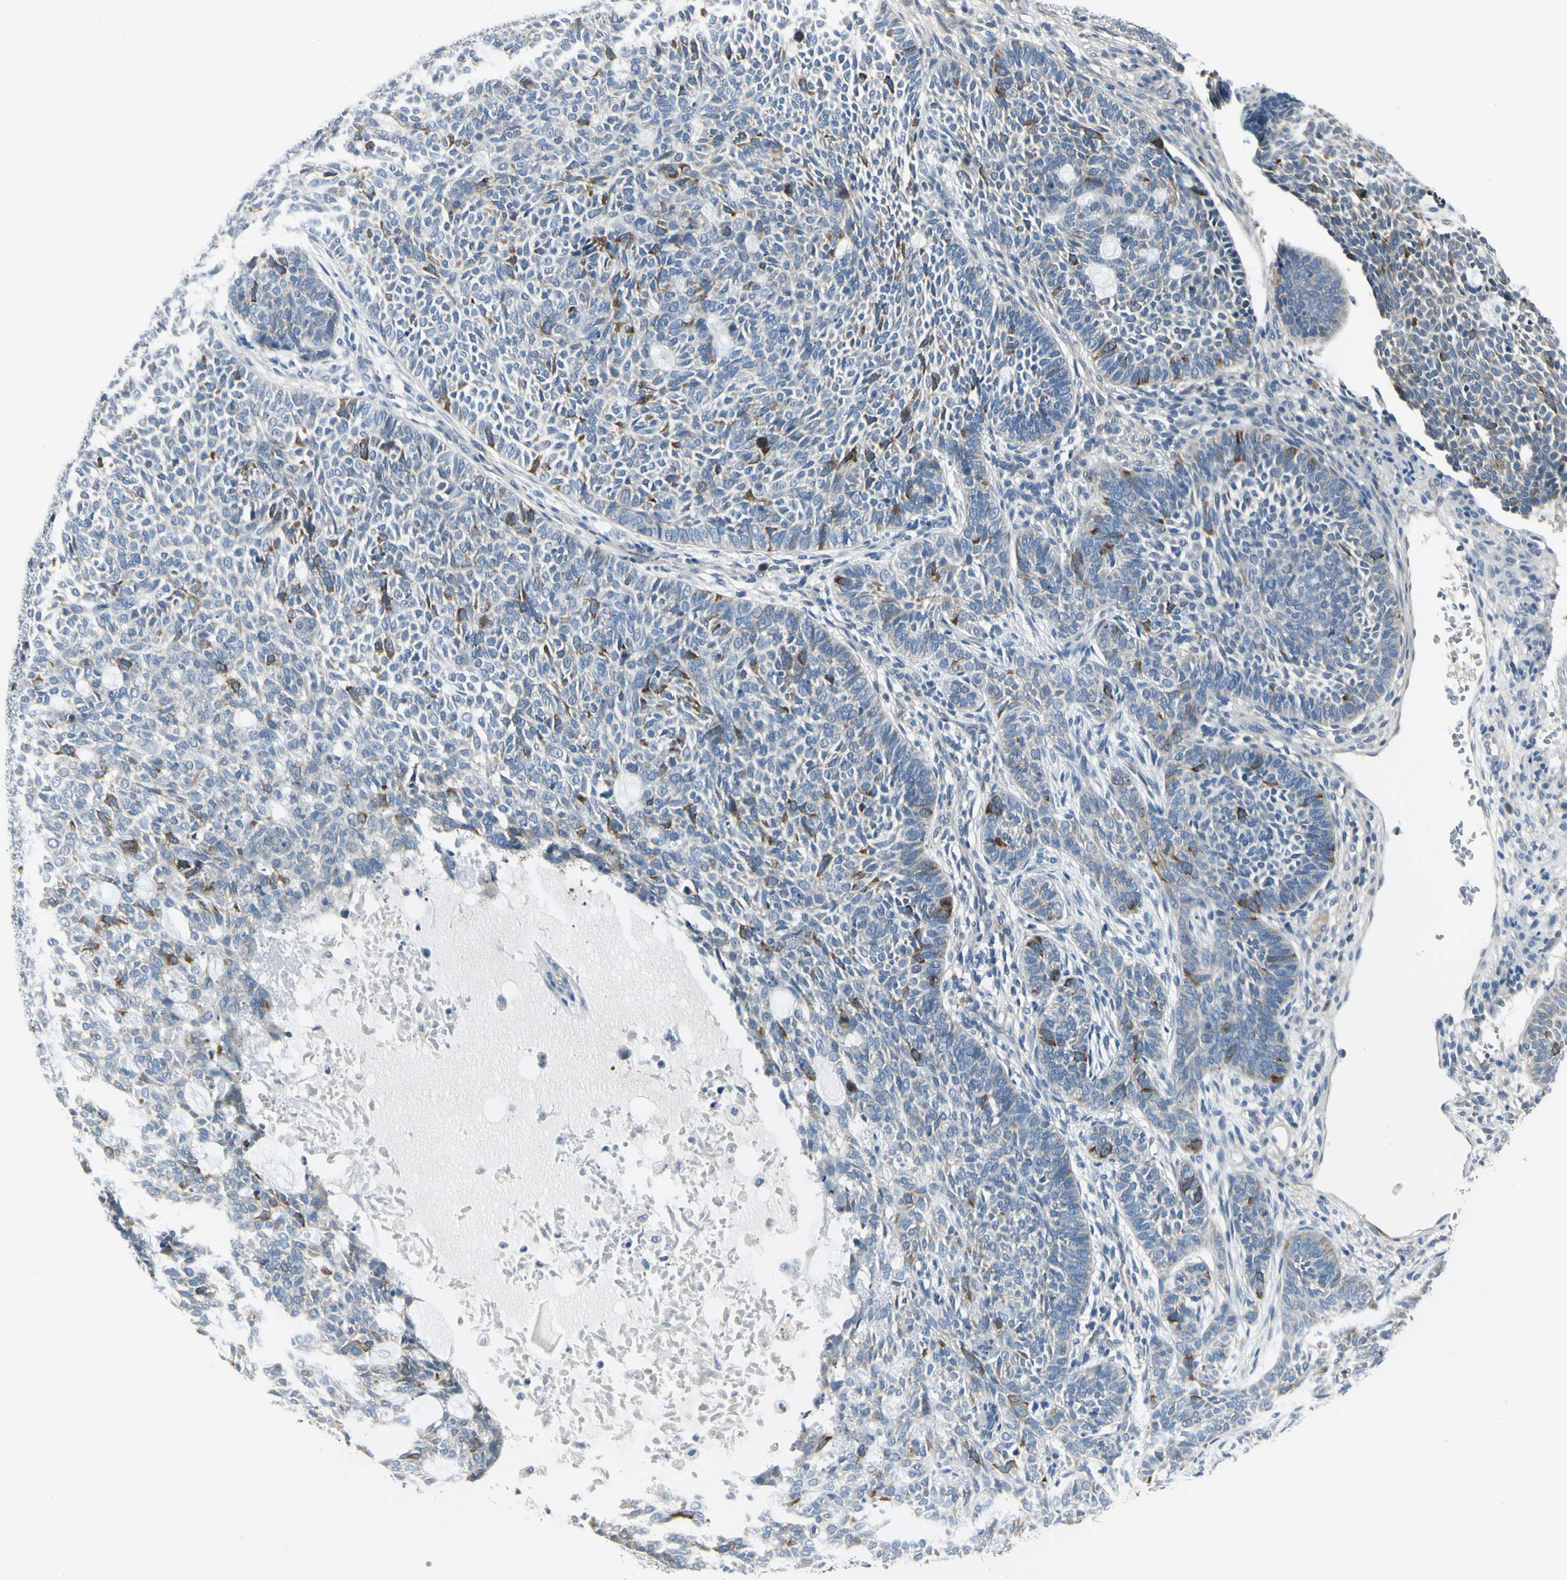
{"staining": {"intensity": "moderate", "quantity": "25%-75%", "location": "cytoplasmic/membranous"}, "tissue": "skin cancer", "cell_type": "Tumor cells", "image_type": "cancer", "snomed": [{"axis": "morphology", "description": "Basal cell carcinoma"}, {"axis": "topography", "description": "Skin"}], "caption": "The image reveals a brown stain indicating the presence of a protein in the cytoplasmic/membranous of tumor cells in skin cancer (basal cell carcinoma).", "gene": "CCNB2", "patient": {"sex": "male", "age": 87}}